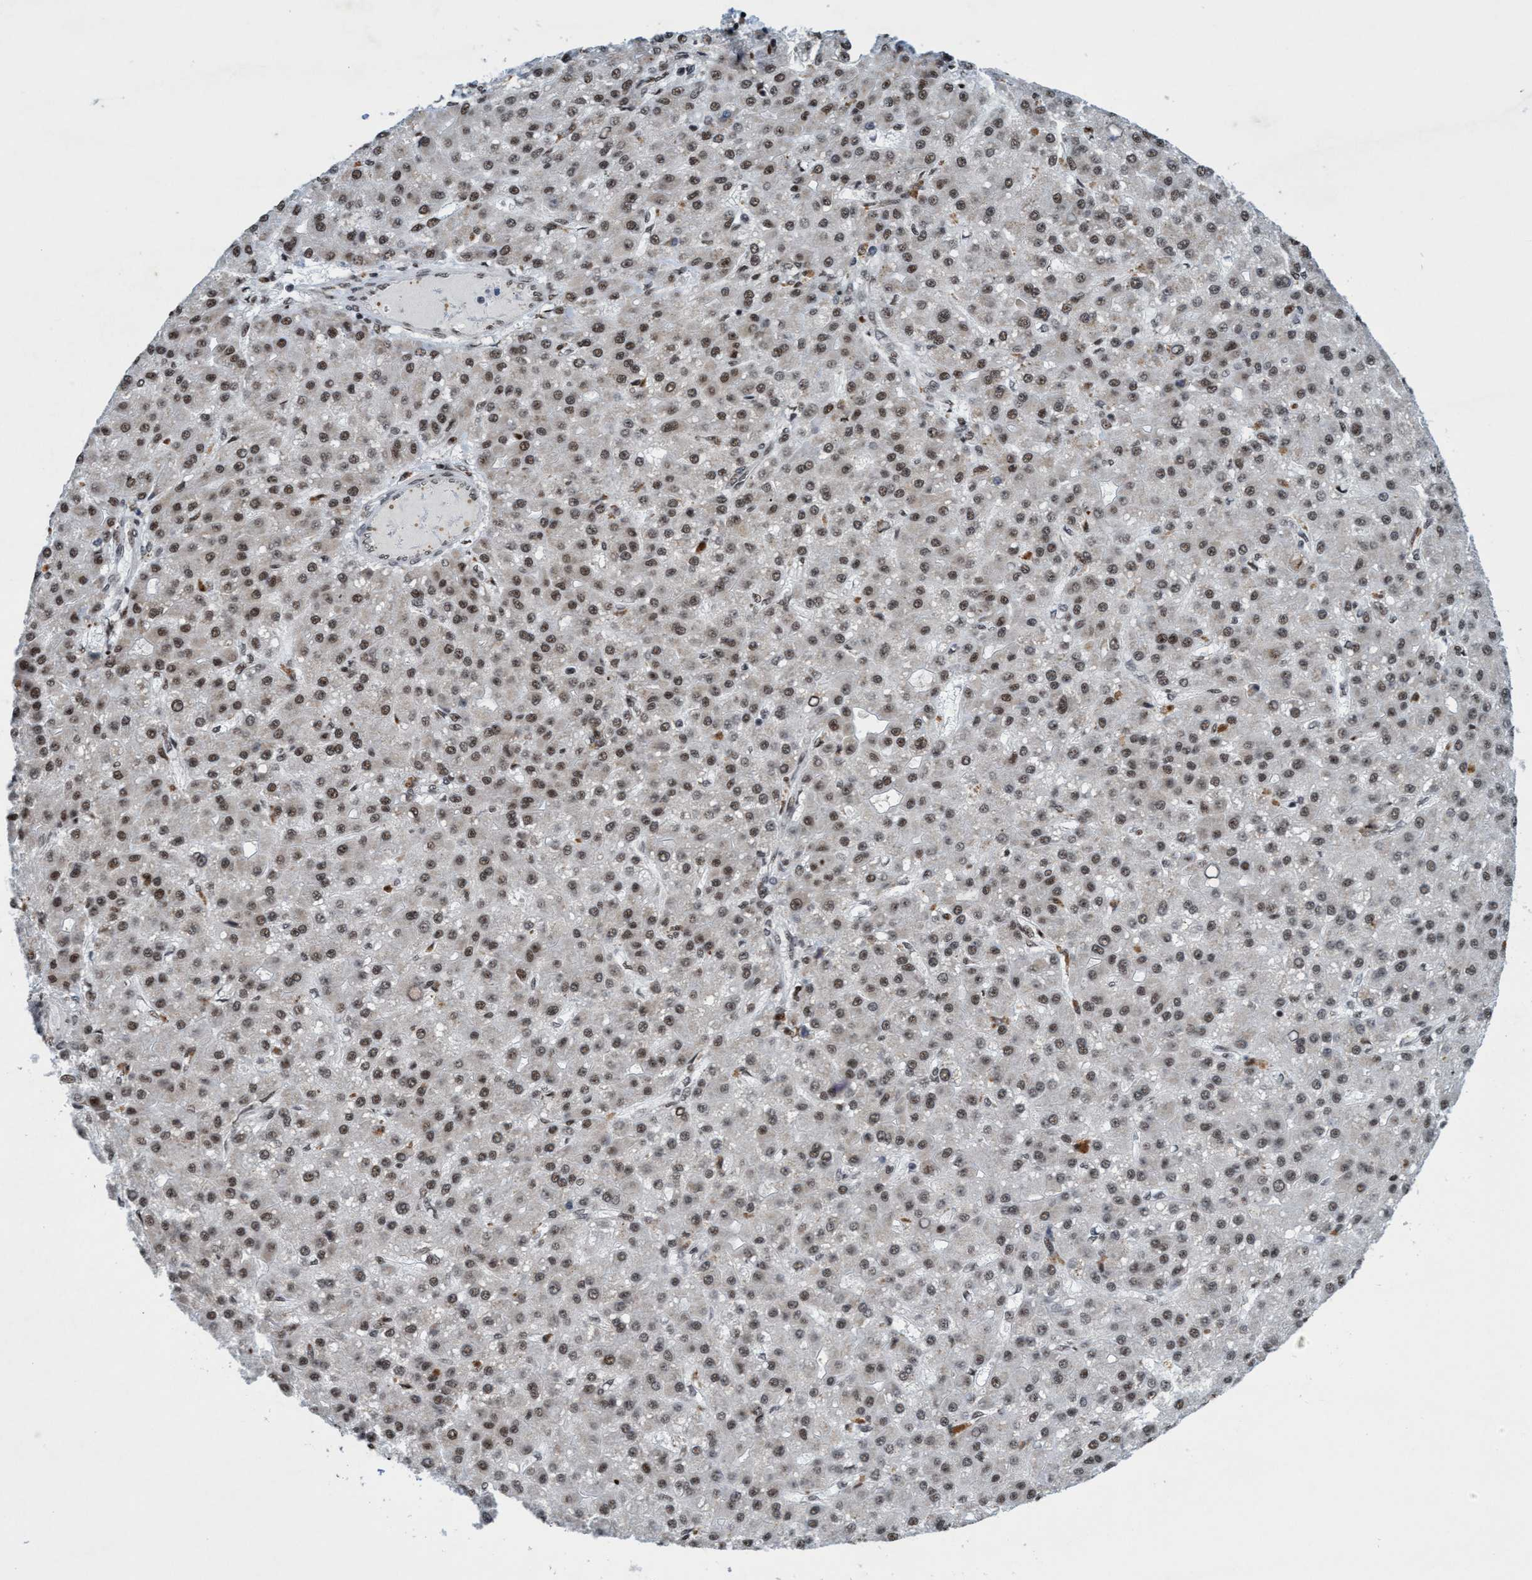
{"staining": {"intensity": "weak", "quantity": ">75%", "location": "nuclear"}, "tissue": "liver cancer", "cell_type": "Tumor cells", "image_type": "cancer", "snomed": [{"axis": "morphology", "description": "Carcinoma, Hepatocellular, NOS"}, {"axis": "topography", "description": "Liver"}], "caption": "IHC staining of liver cancer, which reveals low levels of weak nuclear expression in approximately >75% of tumor cells indicating weak nuclear protein staining. The staining was performed using DAB (3,3'-diaminobenzidine) (brown) for protein detection and nuclei were counterstained in hematoxylin (blue).", "gene": "GLT6D1", "patient": {"sex": "male", "age": 67}}